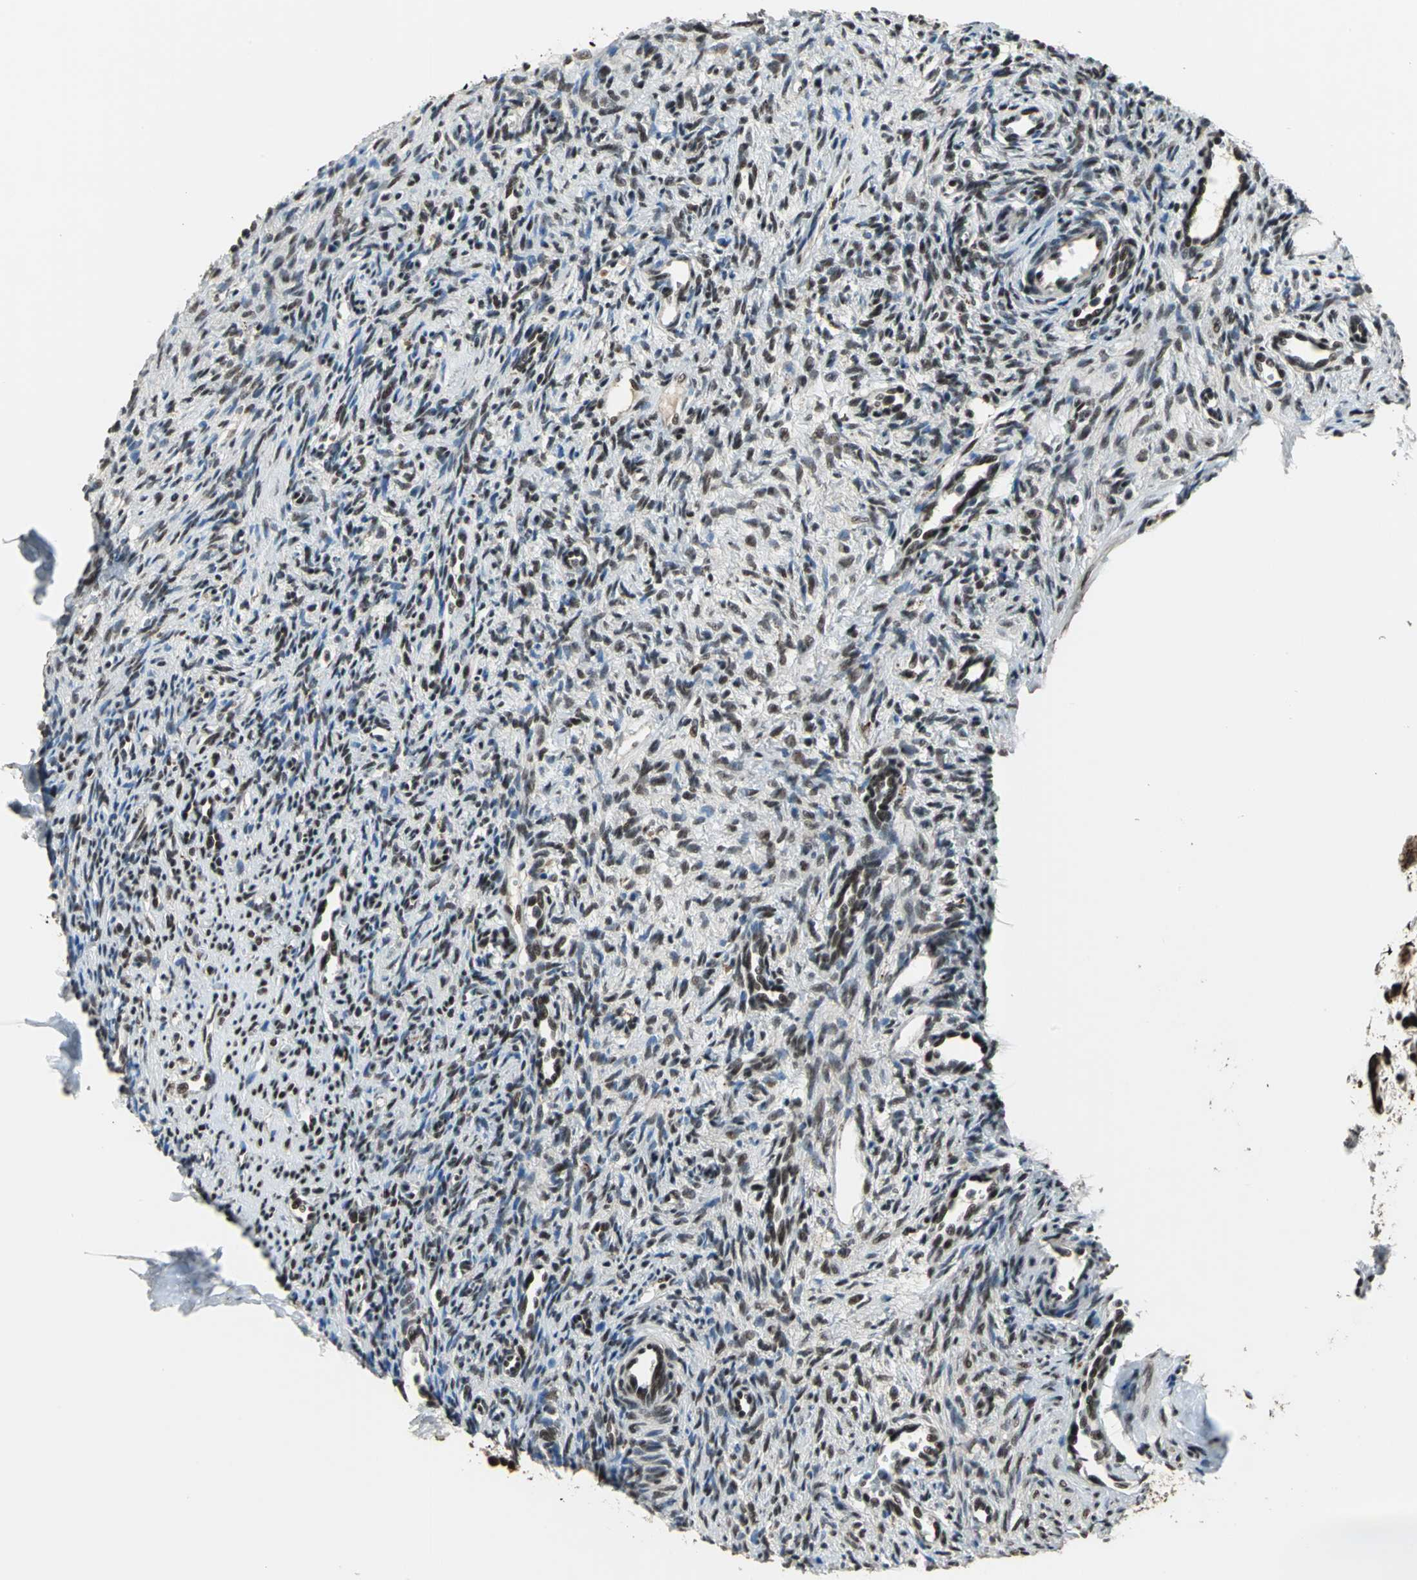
{"staining": {"intensity": "moderate", "quantity": "25%-75%", "location": "nuclear"}, "tissue": "ovary", "cell_type": "Ovarian stroma cells", "image_type": "normal", "snomed": [{"axis": "morphology", "description": "Normal tissue, NOS"}, {"axis": "topography", "description": "Ovary"}], "caption": "Ovary stained with immunohistochemistry shows moderate nuclear positivity in about 25%-75% of ovarian stroma cells.", "gene": "ELF2", "patient": {"sex": "female", "age": 33}}